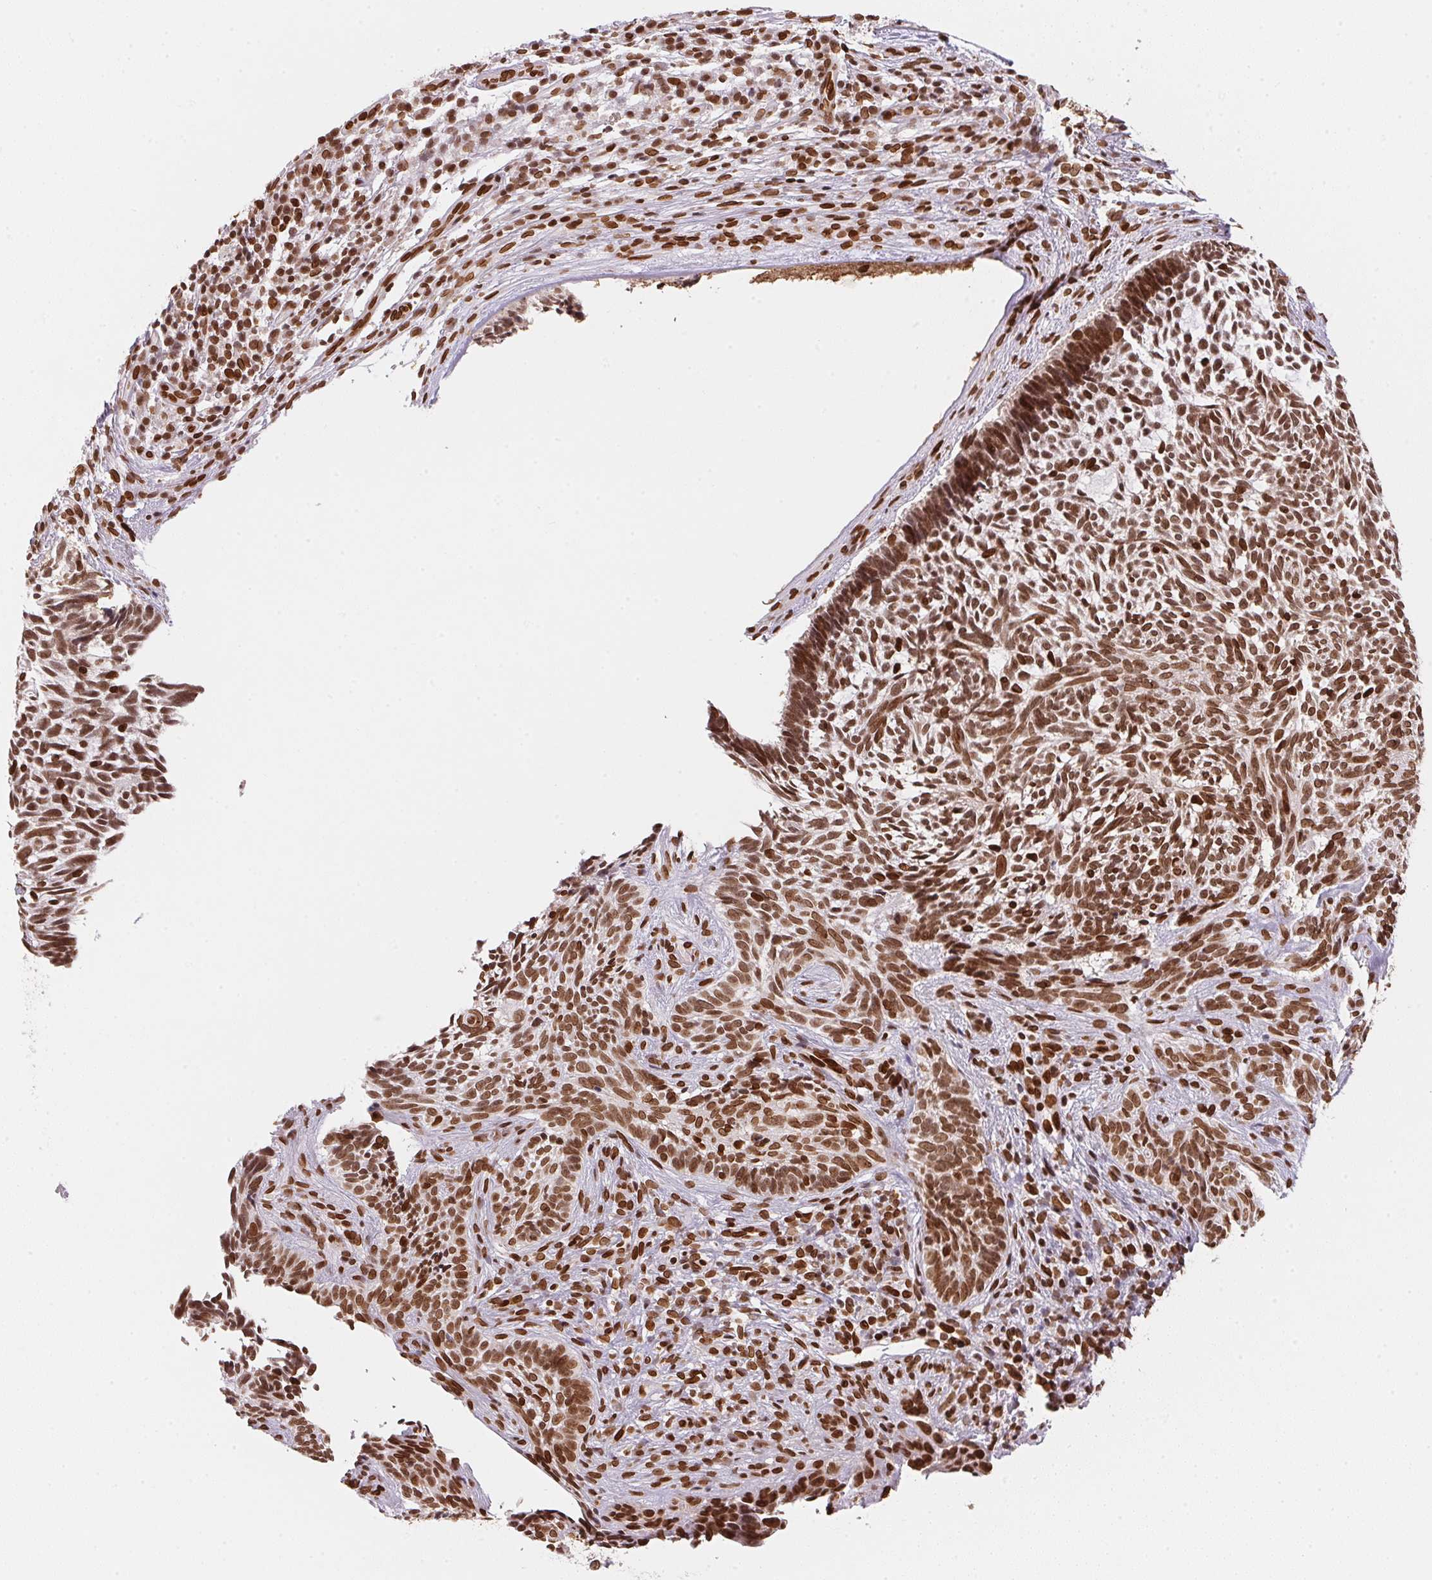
{"staining": {"intensity": "strong", "quantity": ">75%", "location": "nuclear"}, "tissue": "skin cancer", "cell_type": "Tumor cells", "image_type": "cancer", "snomed": [{"axis": "morphology", "description": "Basal cell carcinoma"}, {"axis": "topography", "description": "Skin"}], "caption": "Immunohistochemical staining of human skin cancer demonstrates high levels of strong nuclear protein staining in approximately >75% of tumor cells.", "gene": "SAP30BP", "patient": {"sex": "male", "age": 65}}